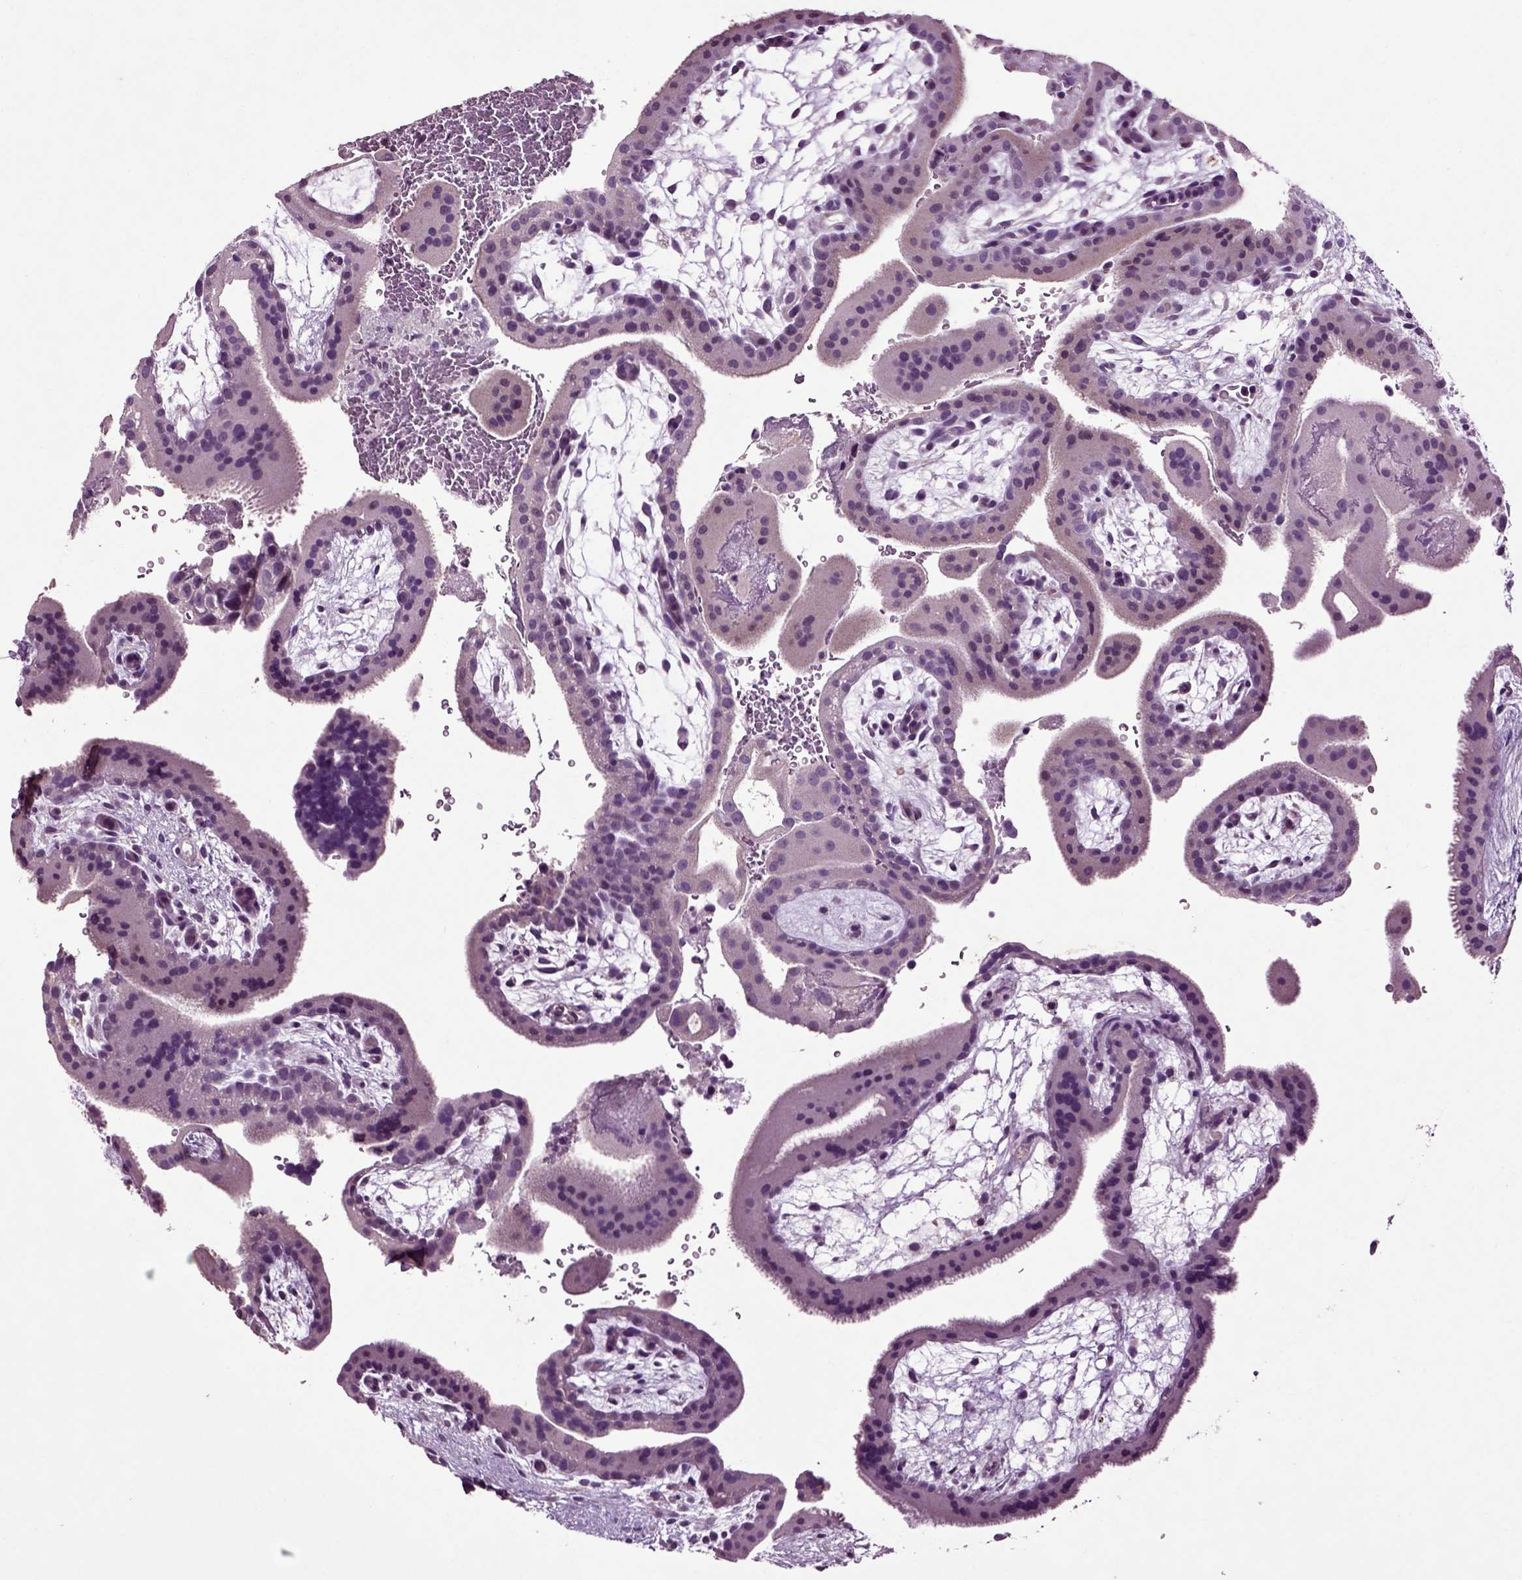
{"staining": {"intensity": "negative", "quantity": "none", "location": "none"}, "tissue": "placenta", "cell_type": "Decidual cells", "image_type": "normal", "snomed": [{"axis": "morphology", "description": "Normal tissue, NOS"}, {"axis": "topography", "description": "Placenta"}], "caption": "Immunohistochemistry (IHC) photomicrograph of benign placenta: placenta stained with DAB demonstrates no significant protein expression in decidual cells. (Brightfield microscopy of DAB (3,3'-diaminobenzidine) IHC at high magnification).", "gene": "CRHR1", "patient": {"sex": "female", "age": 19}}